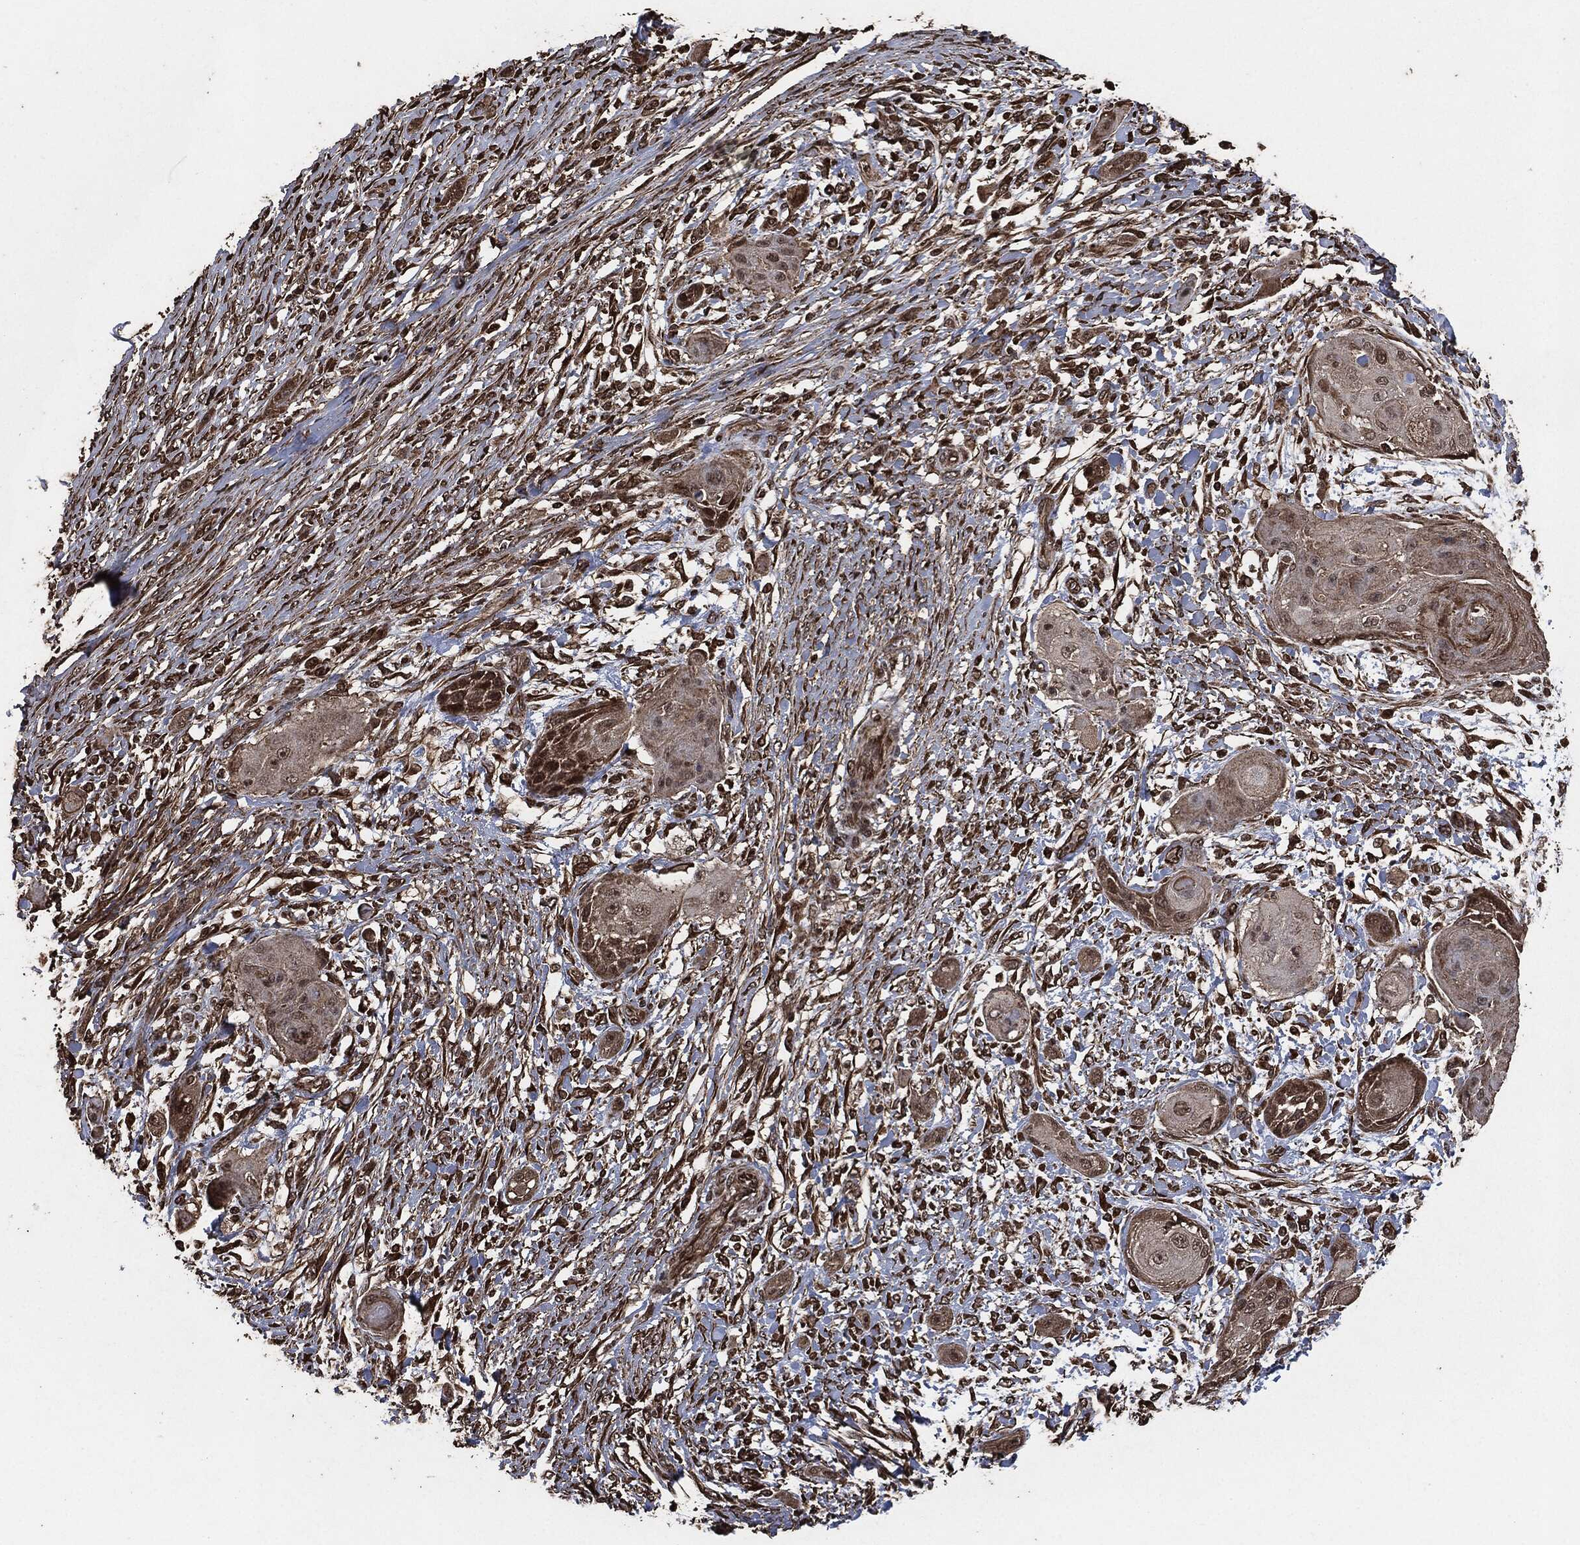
{"staining": {"intensity": "strong", "quantity": "<25%", "location": "cytoplasmic/membranous,nuclear"}, "tissue": "skin cancer", "cell_type": "Tumor cells", "image_type": "cancer", "snomed": [{"axis": "morphology", "description": "Squamous cell carcinoma, NOS"}, {"axis": "topography", "description": "Skin"}], "caption": "Protein expression analysis of skin cancer (squamous cell carcinoma) displays strong cytoplasmic/membranous and nuclear staining in approximately <25% of tumor cells. (IHC, brightfield microscopy, high magnification).", "gene": "EGFR", "patient": {"sex": "male", "age": 62}}